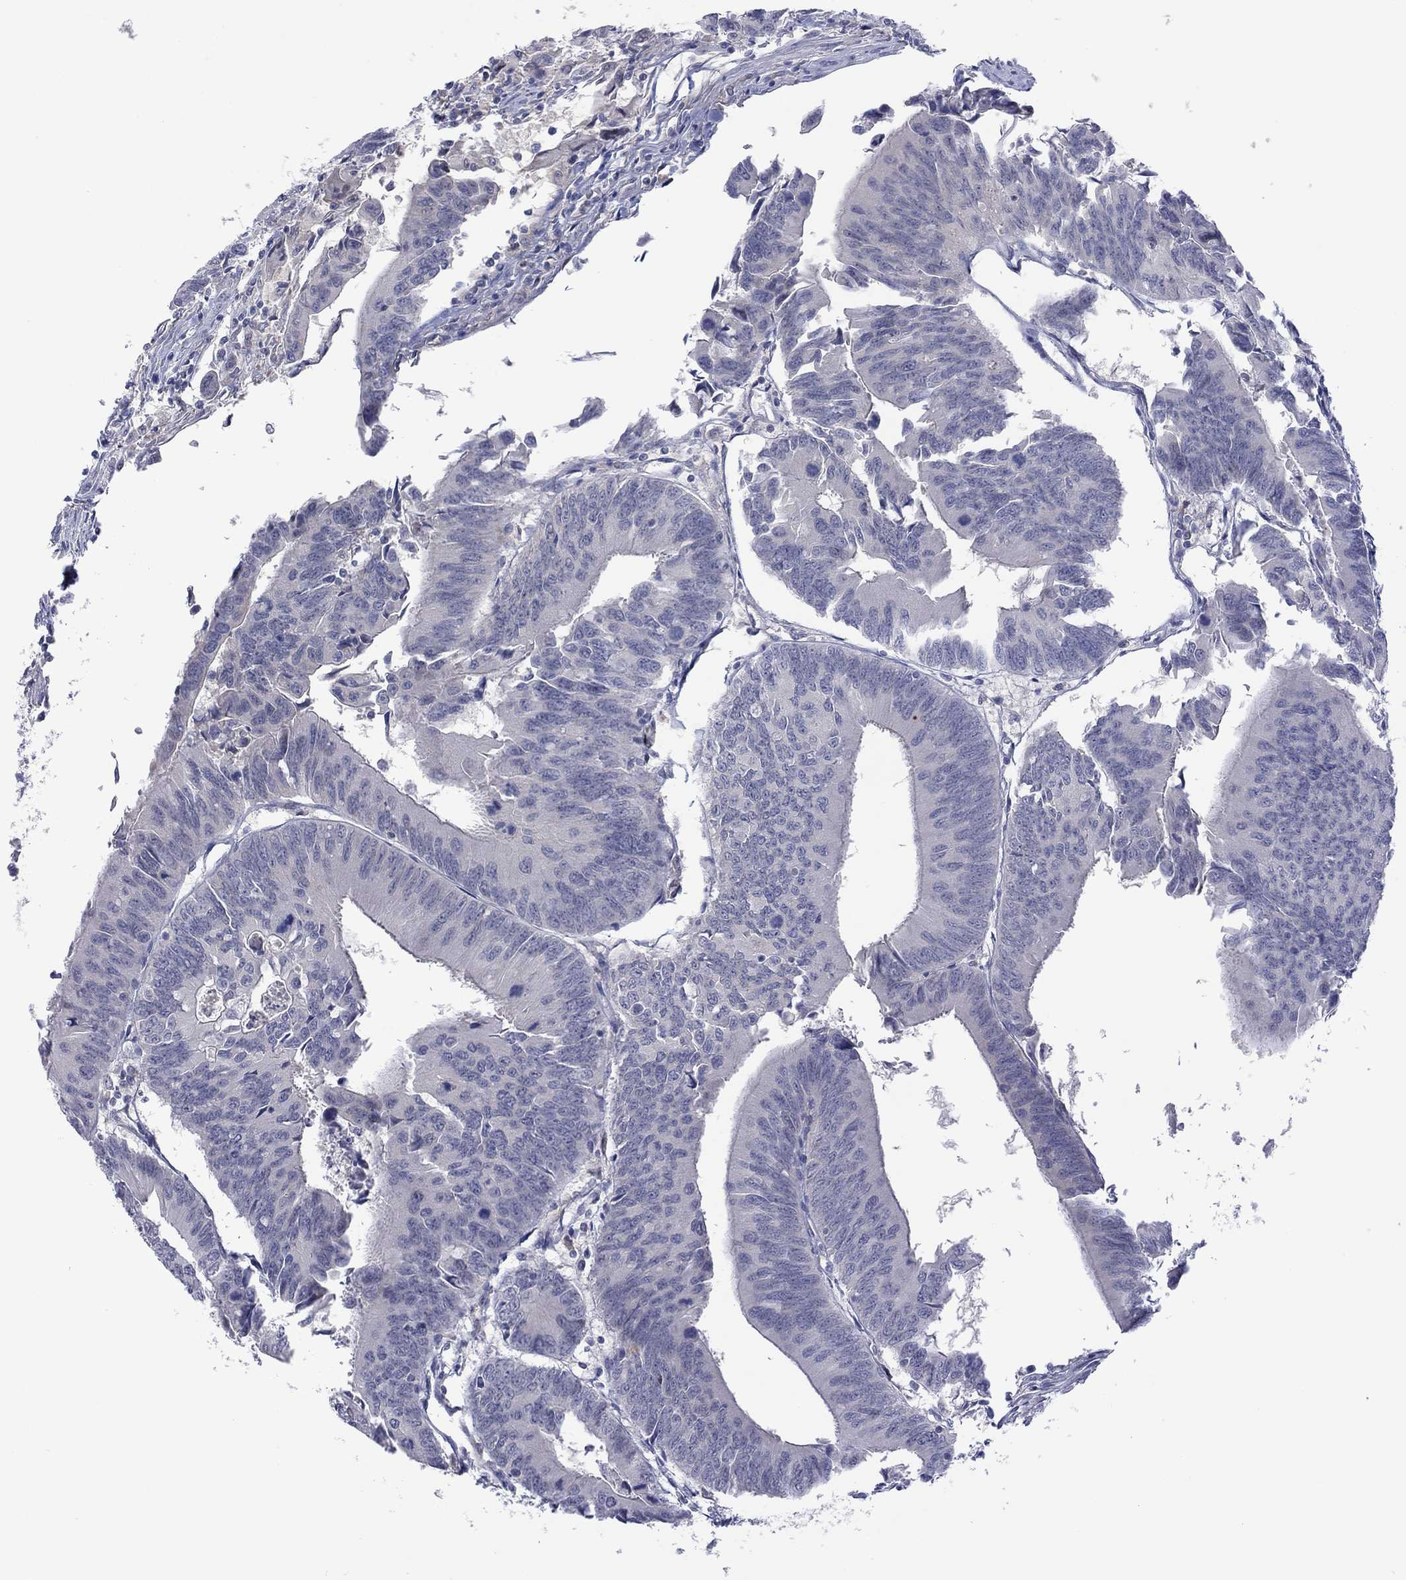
{"staining": {"intensity": "negative", "quantity": "none", "location": "none"}, "tissue": "colorectal cancer", "cell_type": "Tumor cells", "image_type": "cancer", "snomed": [{"axis": "morphology", "description": "Adenocarcinoma, NOS"}, {"axis": "topography", "description": "Rectum"}], "caption": "This micrograph is of colorectal adenocarcinoma stained with immunohistochemistry to label a protein in brown with the nuclei are counter-stained blue. There is no positivity in tumor cells. (Stains: DAB (3,3'-diaminobenzidine) IHC with hematoxylin counter stain, Microscopy: brightfield microscopy at high magnification).", "gene": "CYP2B6", "patient": {"sex": "male", "age": 67}}